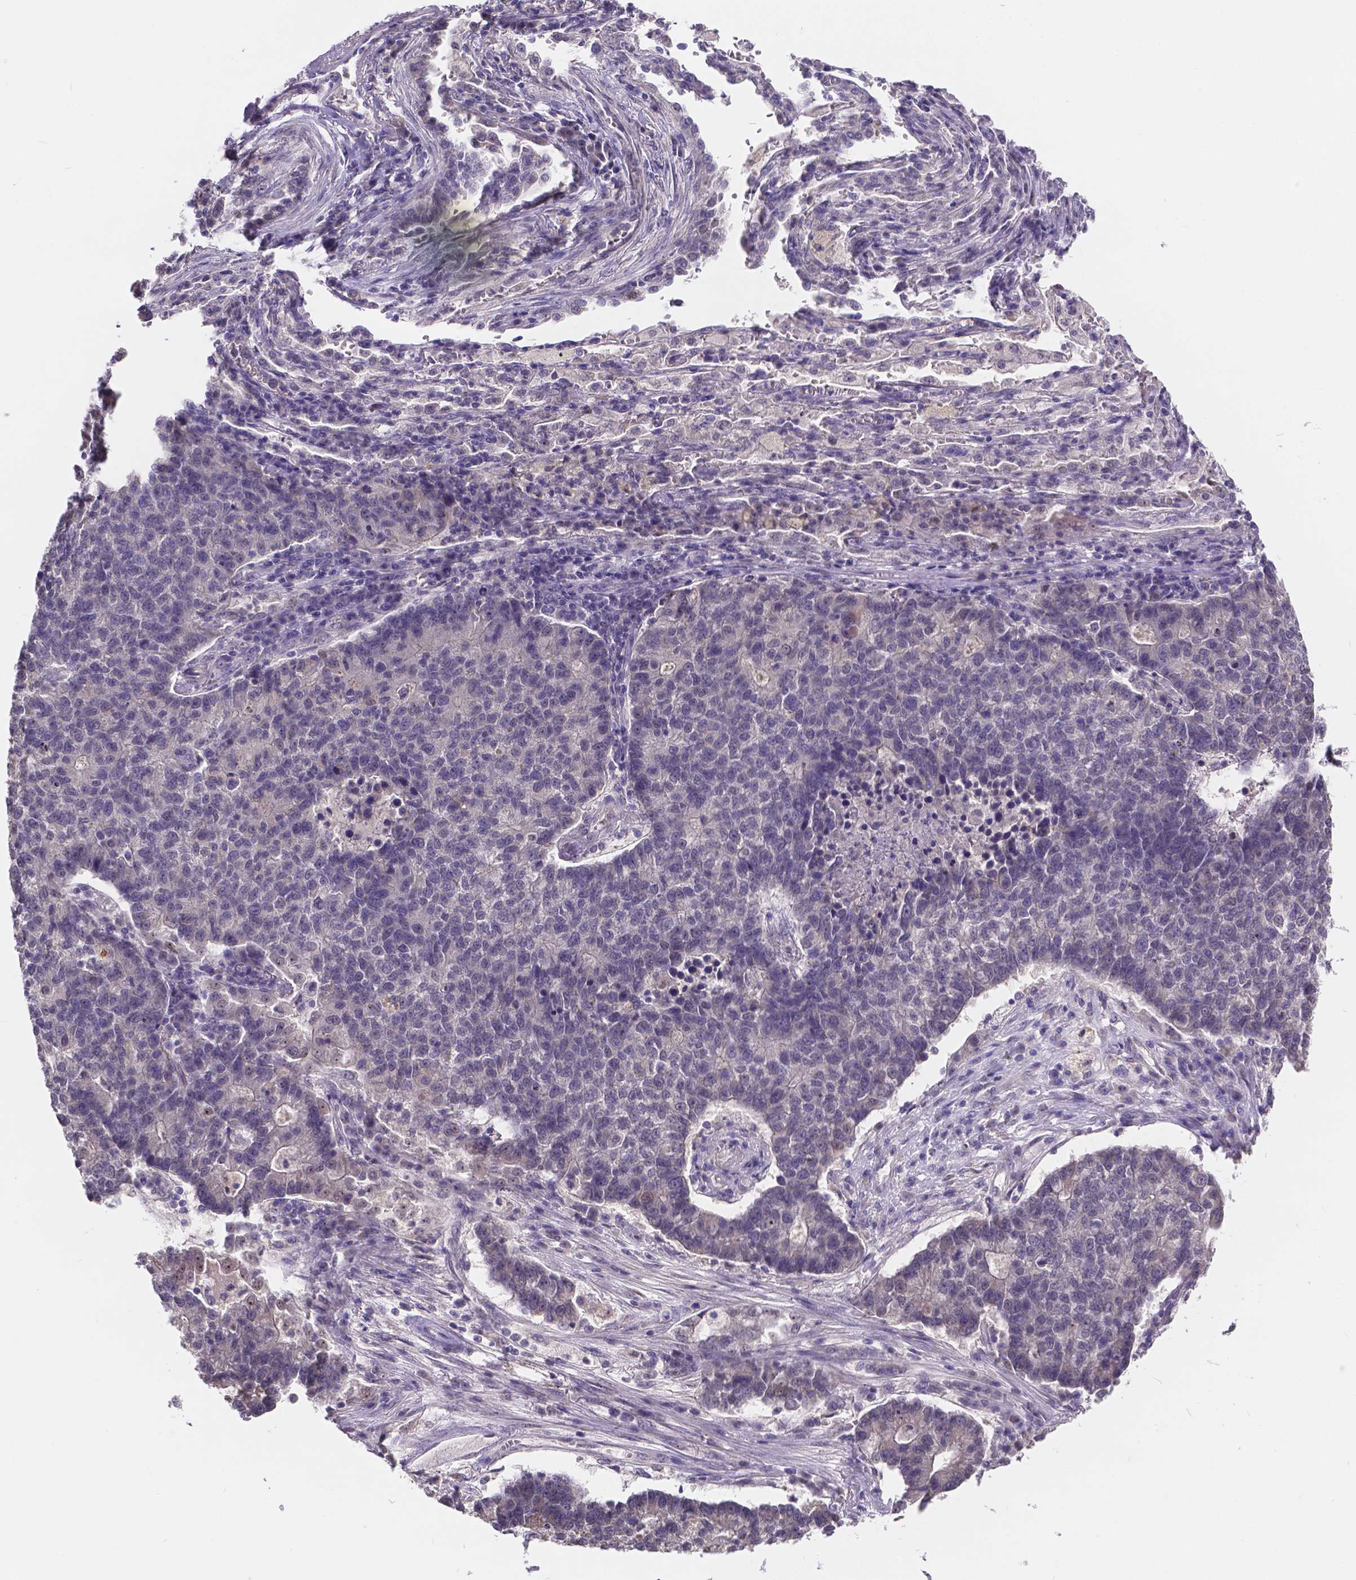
{"staining": {"intensity": "negative", "quantity": "none", "location": "none"}, "tissue": "lung cancer", "cell_type": "Tumor cells", "image_type": "cancer", "snomed": [{"axis": "morphology", "description": "Adenocarcinoma, NOS"}, {"axis": "topography", "description": "Lung"}], "caption": "DAB immunohistochemical staining of human lung cancer (adenocarcinoma) exhibits no significant staining in tumor cells. (IHC, brightfield microscopy, high magnification).", "gene": "CTNNA2", "patient": {"sex": "male", "age": 57}}